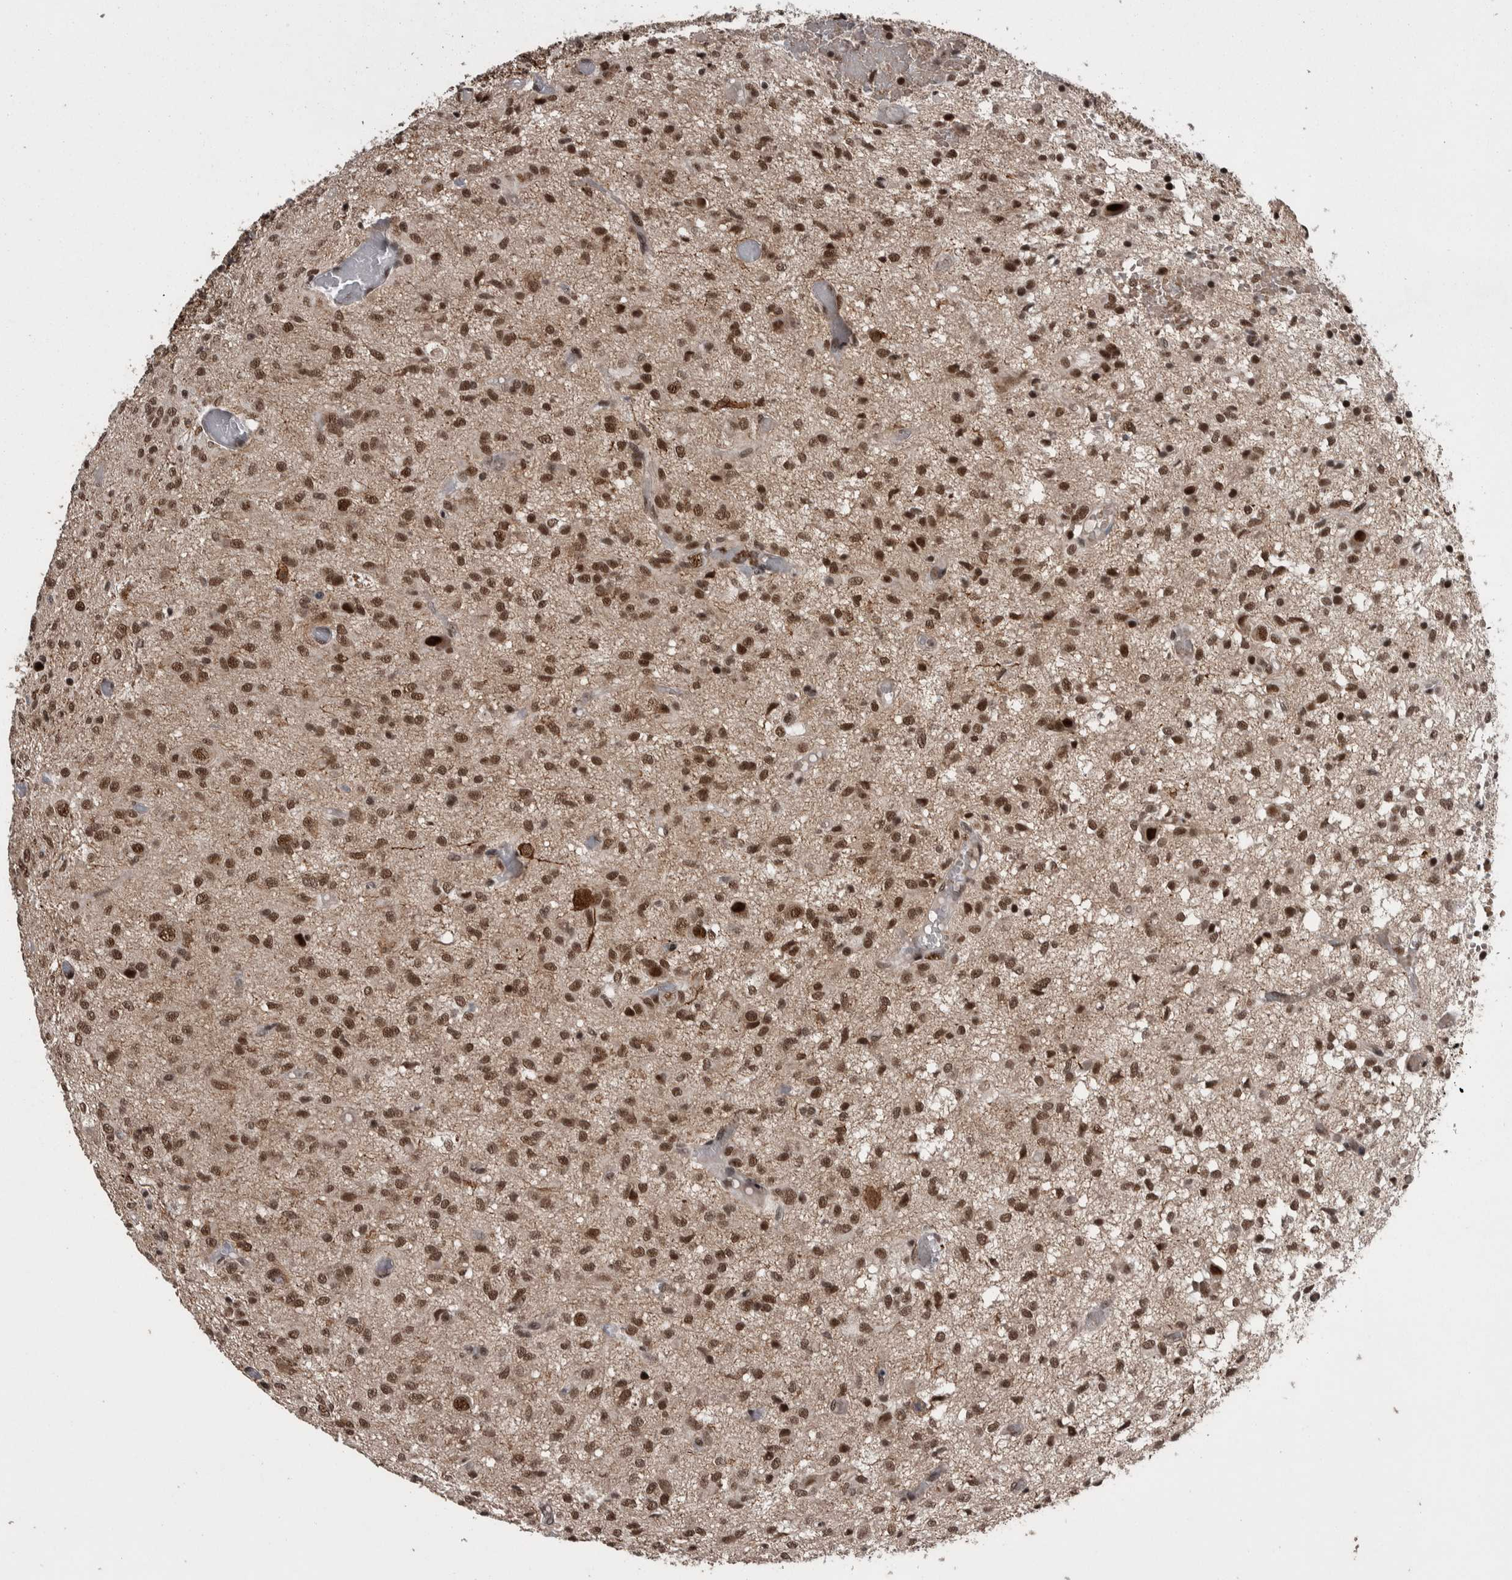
{"staining": {"intensity": "moderate", "quantity": ">75%", "location": "nuclear"}, "tissue": "glioma", "cell_type": "Tumor cells", "image_type": "cancer", "snomed": [{"axis": "morphology", "description": "Glioma, malignant, High grade"}, {"axis": "topography", "description": "Brain"}], "caption": "DAB (3,3'-diaminobenzidine) immunohistochemical staining of human malignant glioma (high-grade) reveals moderate nuclear protein positivity in approximately >75% of tumor cells.", "gene": "DMTF1", "patient": {"sex": "female", "age": 59}}